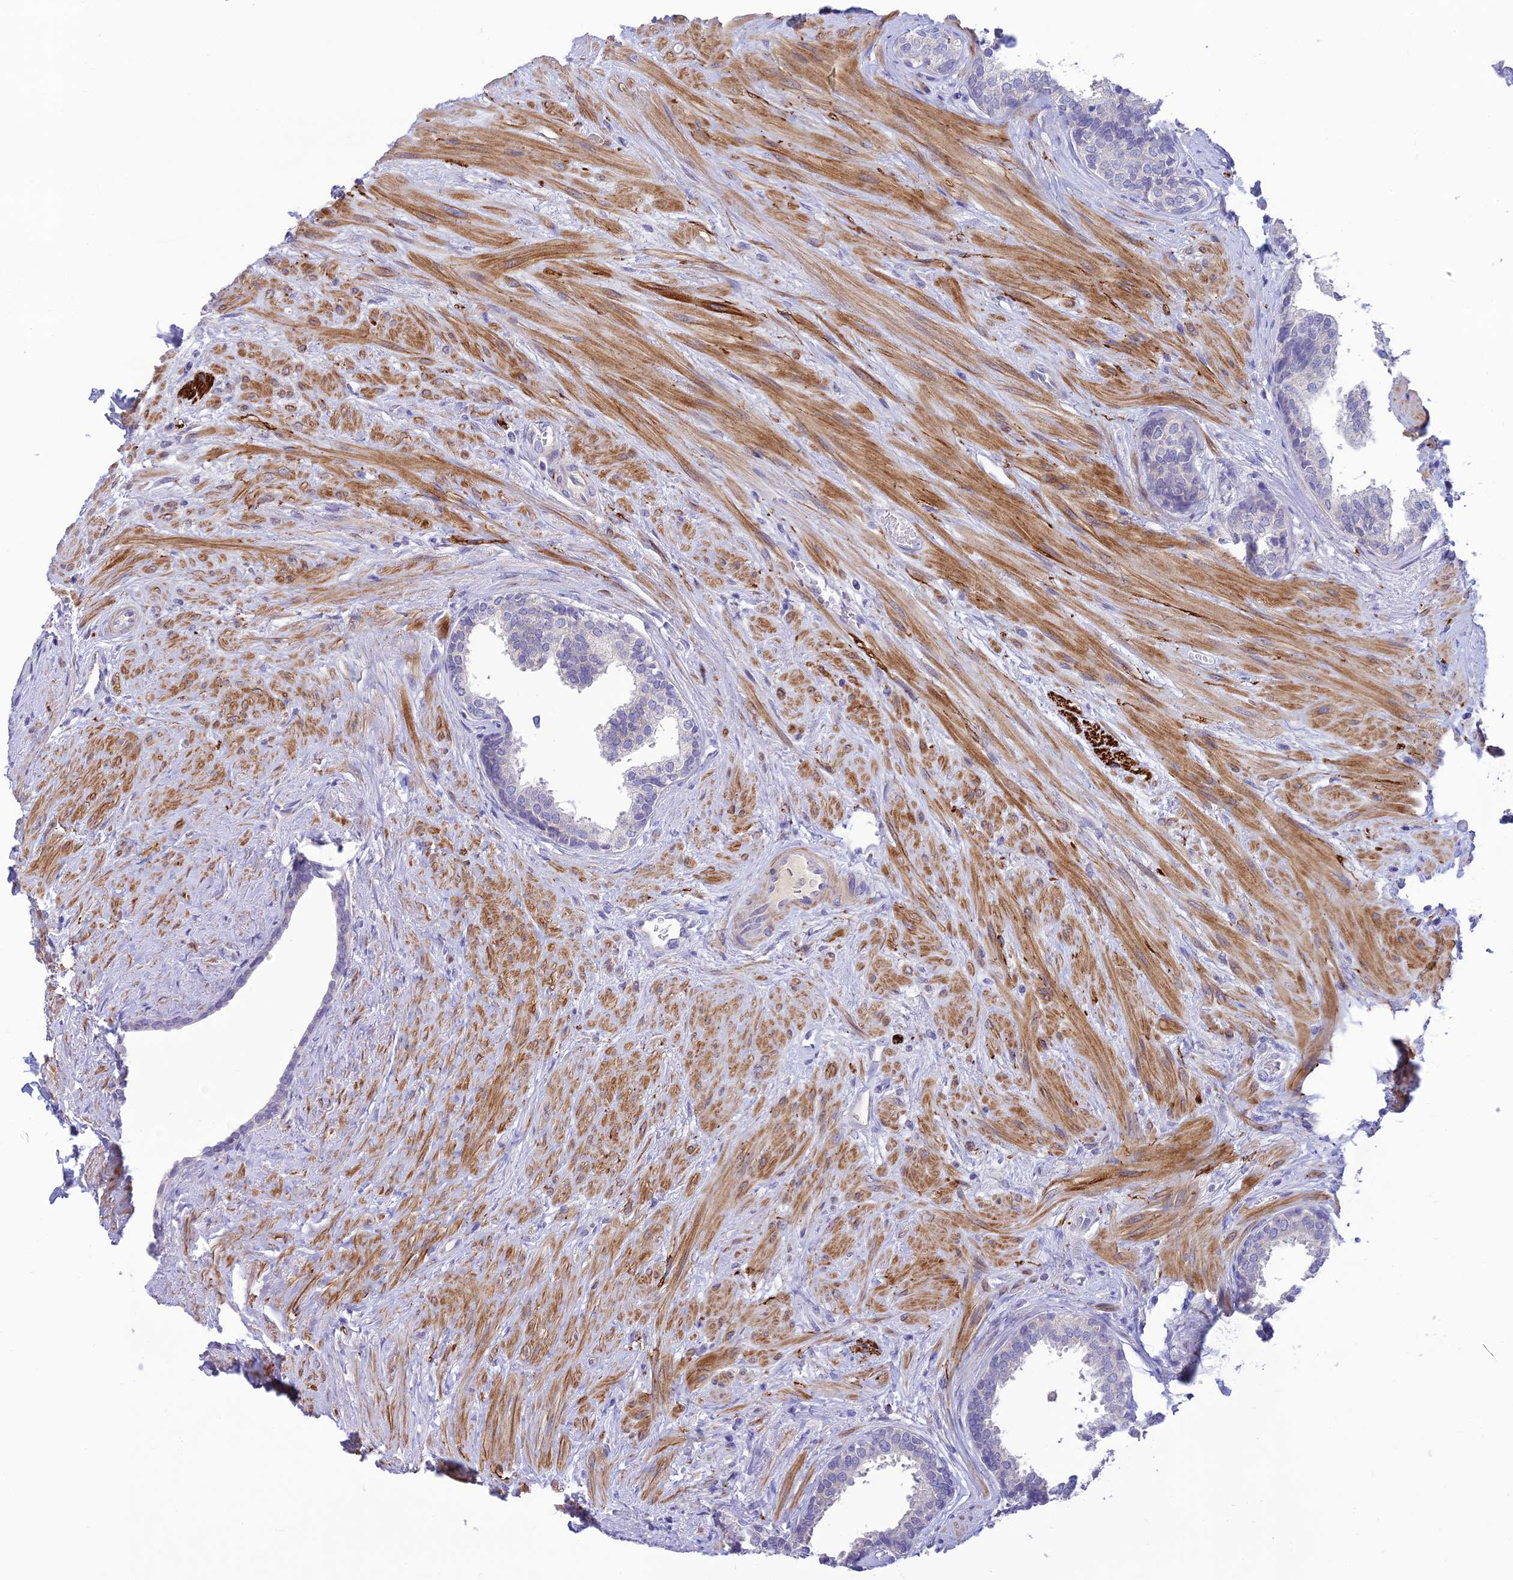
{"staining": {"intensity": "negative", "quantity": "none", "location": "none"}, "tissue": "prostate", "cell_type": "Glandular cells", "image_type": "normal", "snomed": [{"axis": "morphology", "description": "Normal tissue, NOS"}, {"axis": "topography", "description": "Prostate"}], "caption": "An immunohistochemistry histopathology image of unremarkable prostate is shown. There is no staining in glandular cells of prostate. Brightfield microscopy of immunohistochemistry (IHC) stained with DAB (brown) and hematoxylin (blue), captured at high magnification.", "gene": "XPO7", "patient": {"sex": "male", "age": 57}}